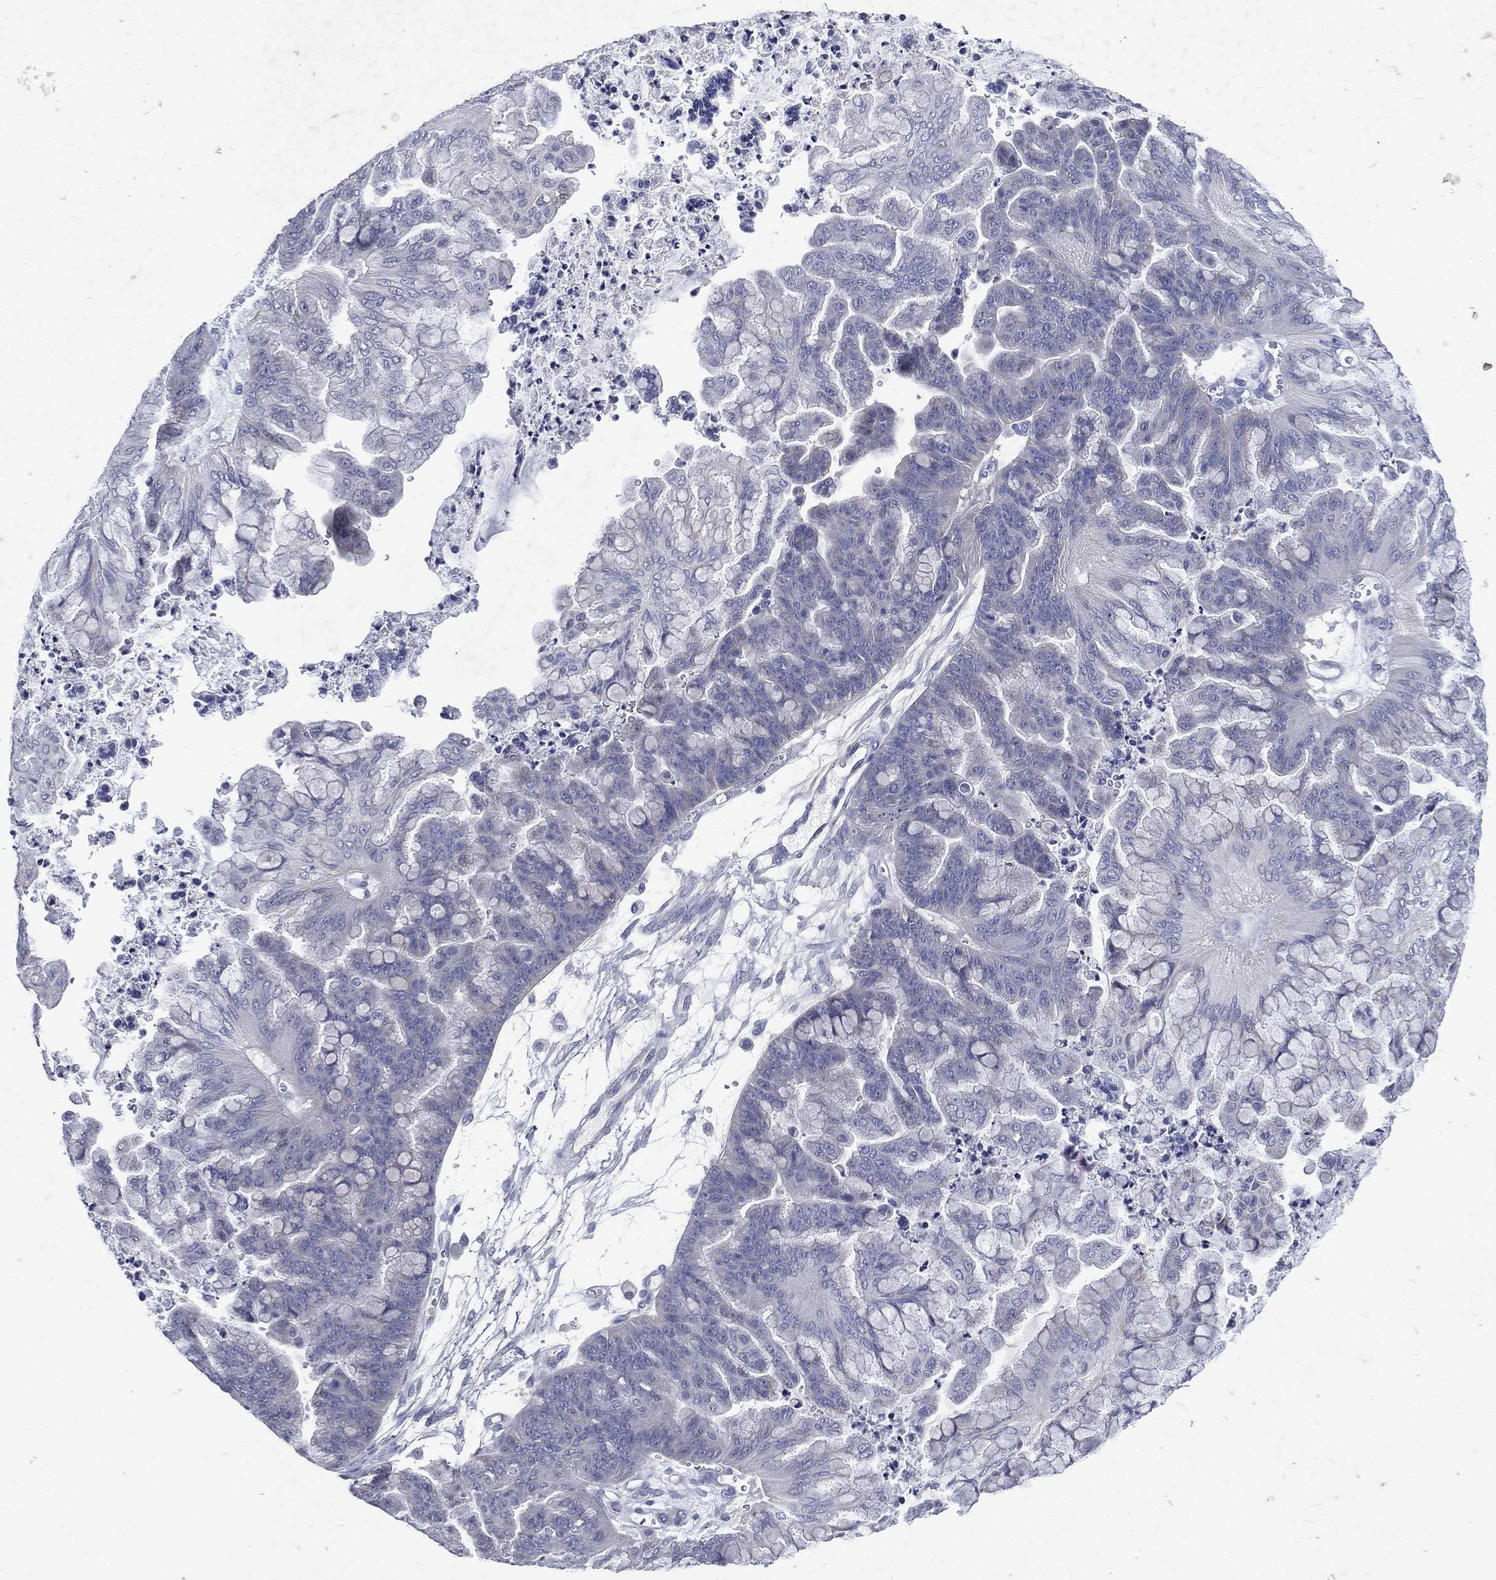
{"staining": {"intensity": "negative", "quantity": "none", "location": "none"}, "tissue": "ovarian cancer", "cell_type": "Tumor cells", "image_type": "cancer", "snomed": [{"axis": "morphology", "description": "Cystadenocarcinoma, mucinous, NOS"}, {"axis": "topography", "description": "Ovary"}], "caption": "A histopathology image of ovarian mucinous cystadenocarcinoma stained for a protein displays no brown staining in tumor cells. (DAB IHC, high magnification).", "gene": "SLC34A2", "patient": {"sex": "female", "age": 67}}